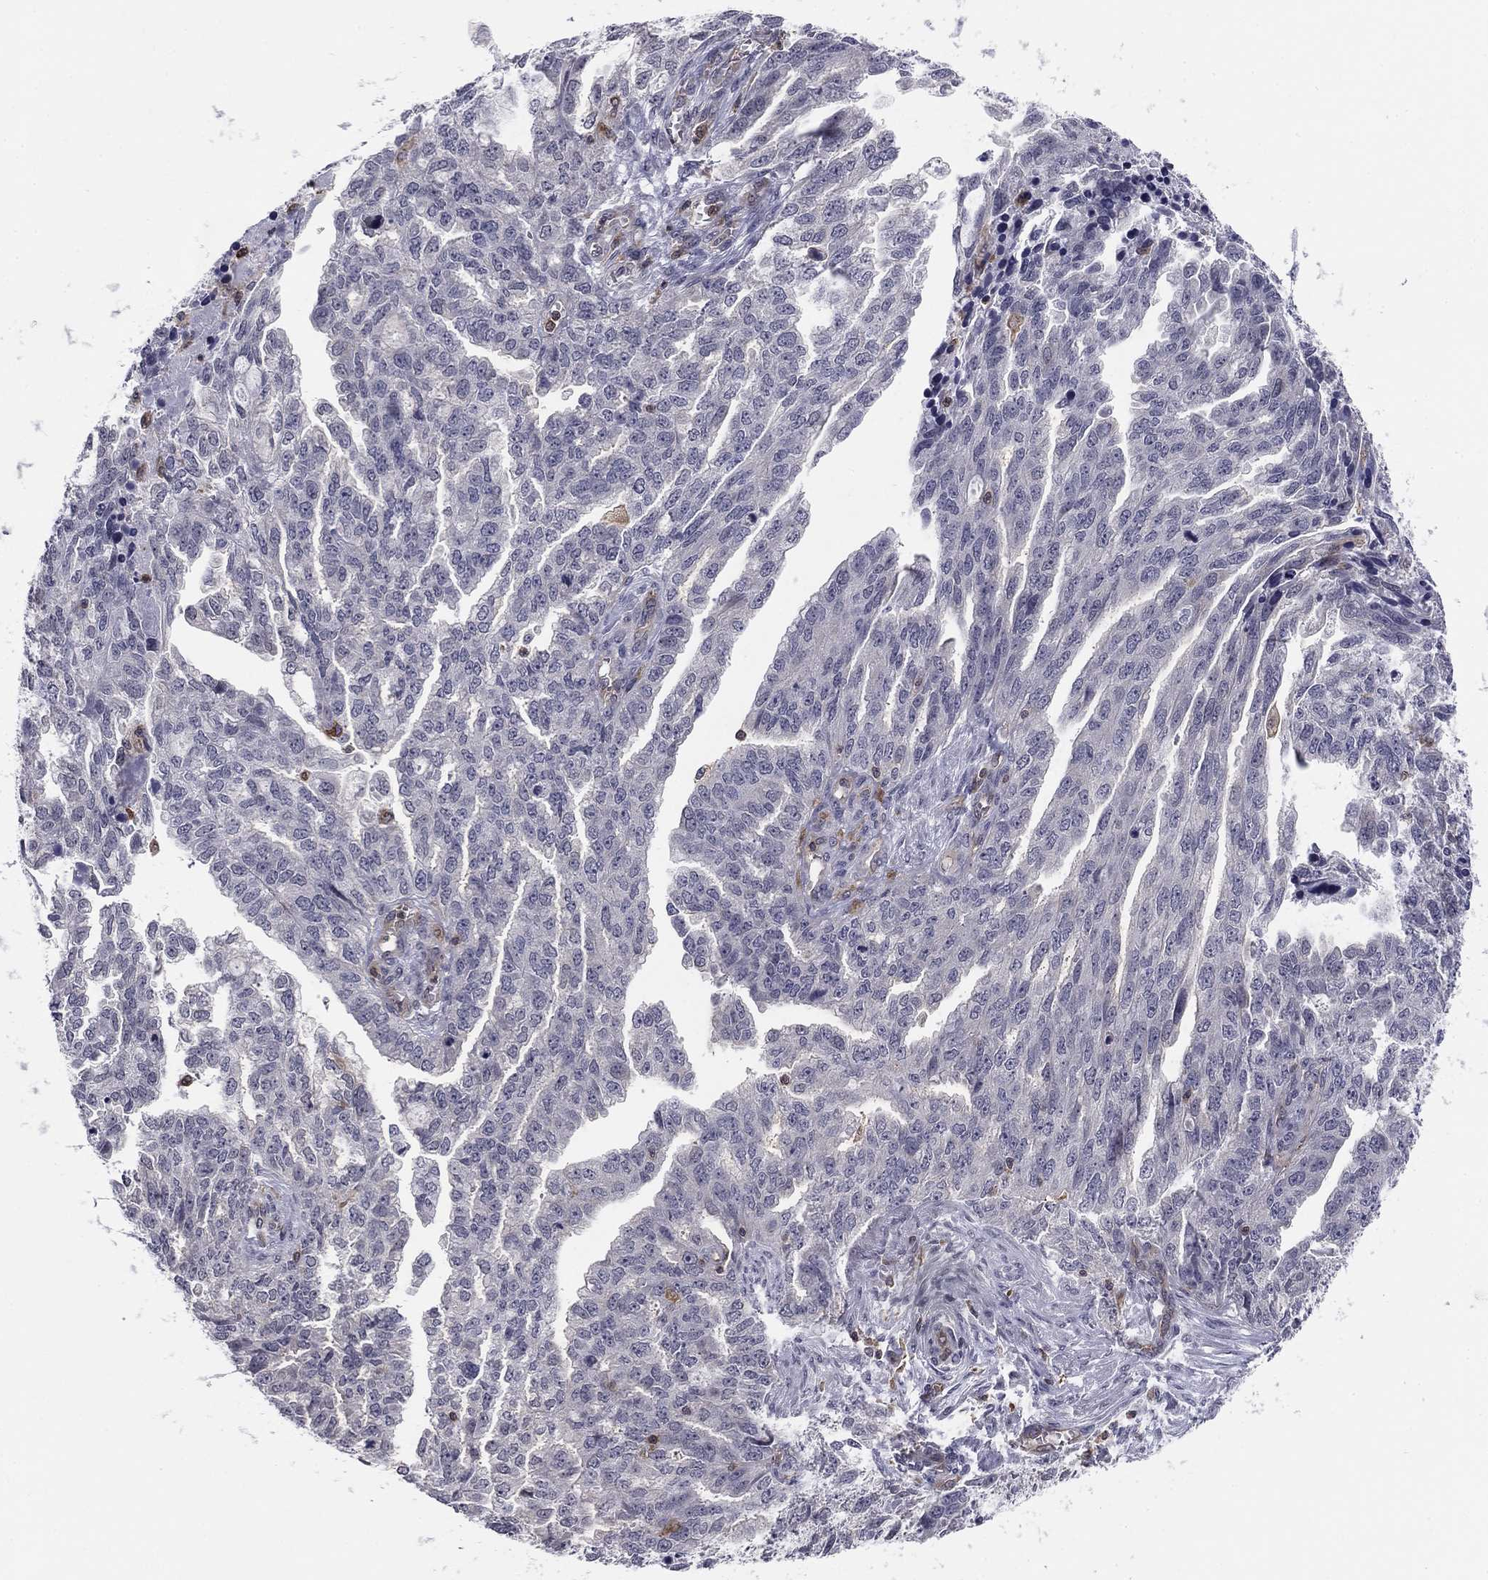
{"staining": {"intensity": "negative", "quantity": "none", "location": "none"}, "tissue": "ovarian cancer", "cell_type": "Tumor cells", "image_type": "cancer", "snomed": [{"axis": "morphology", "description": "Cystadenocarcinoma, serous, NOS"}, {"axis": "topography", "description": "Ovary"}], "caption": "The histopathology image displays no staining of tumor cells in ovarian serous cystadenocarcinoma.", "gene": "PLCB2", "patient": {"sex": "female", "age": 51}}